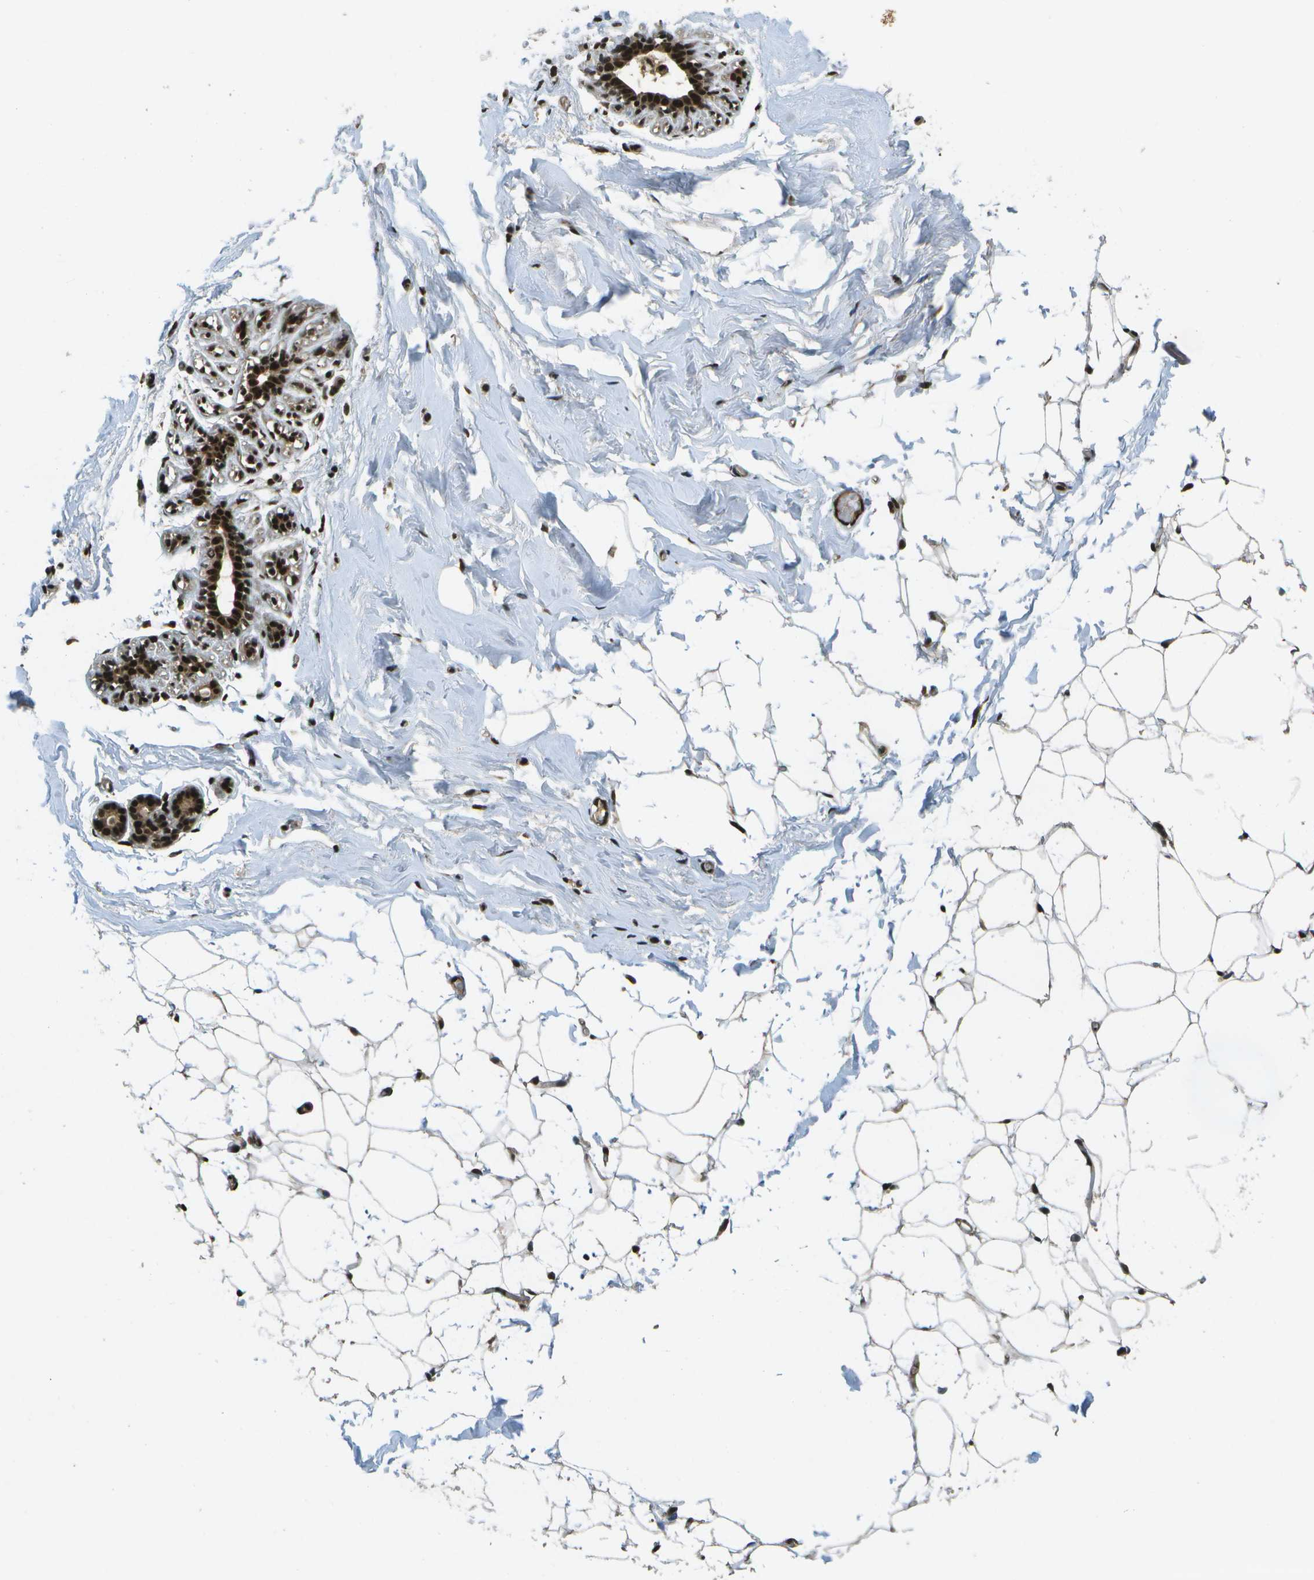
{"staining": {"intensity": "moderate", "quantity": ">75%", "location": "nuclear"}, "tissue": "adipose tissue", "cell_type": "Adipocytes", "image_type": "normal", "snomed": [{"axis": "morphology", "description": "Normal tissue, NOS"}, {"axis": "topography", "description": "Breast"}, {"axis": "topography", "description": "Soft tissue"}], "caption": "Adipose tissue stained with immunohistochemistry (IHC) exhibits moderate nuclear positivity in approximately >75% of adipocytes.", "gene": "GANC", "patient": {"sex": "female", "age": 75}}